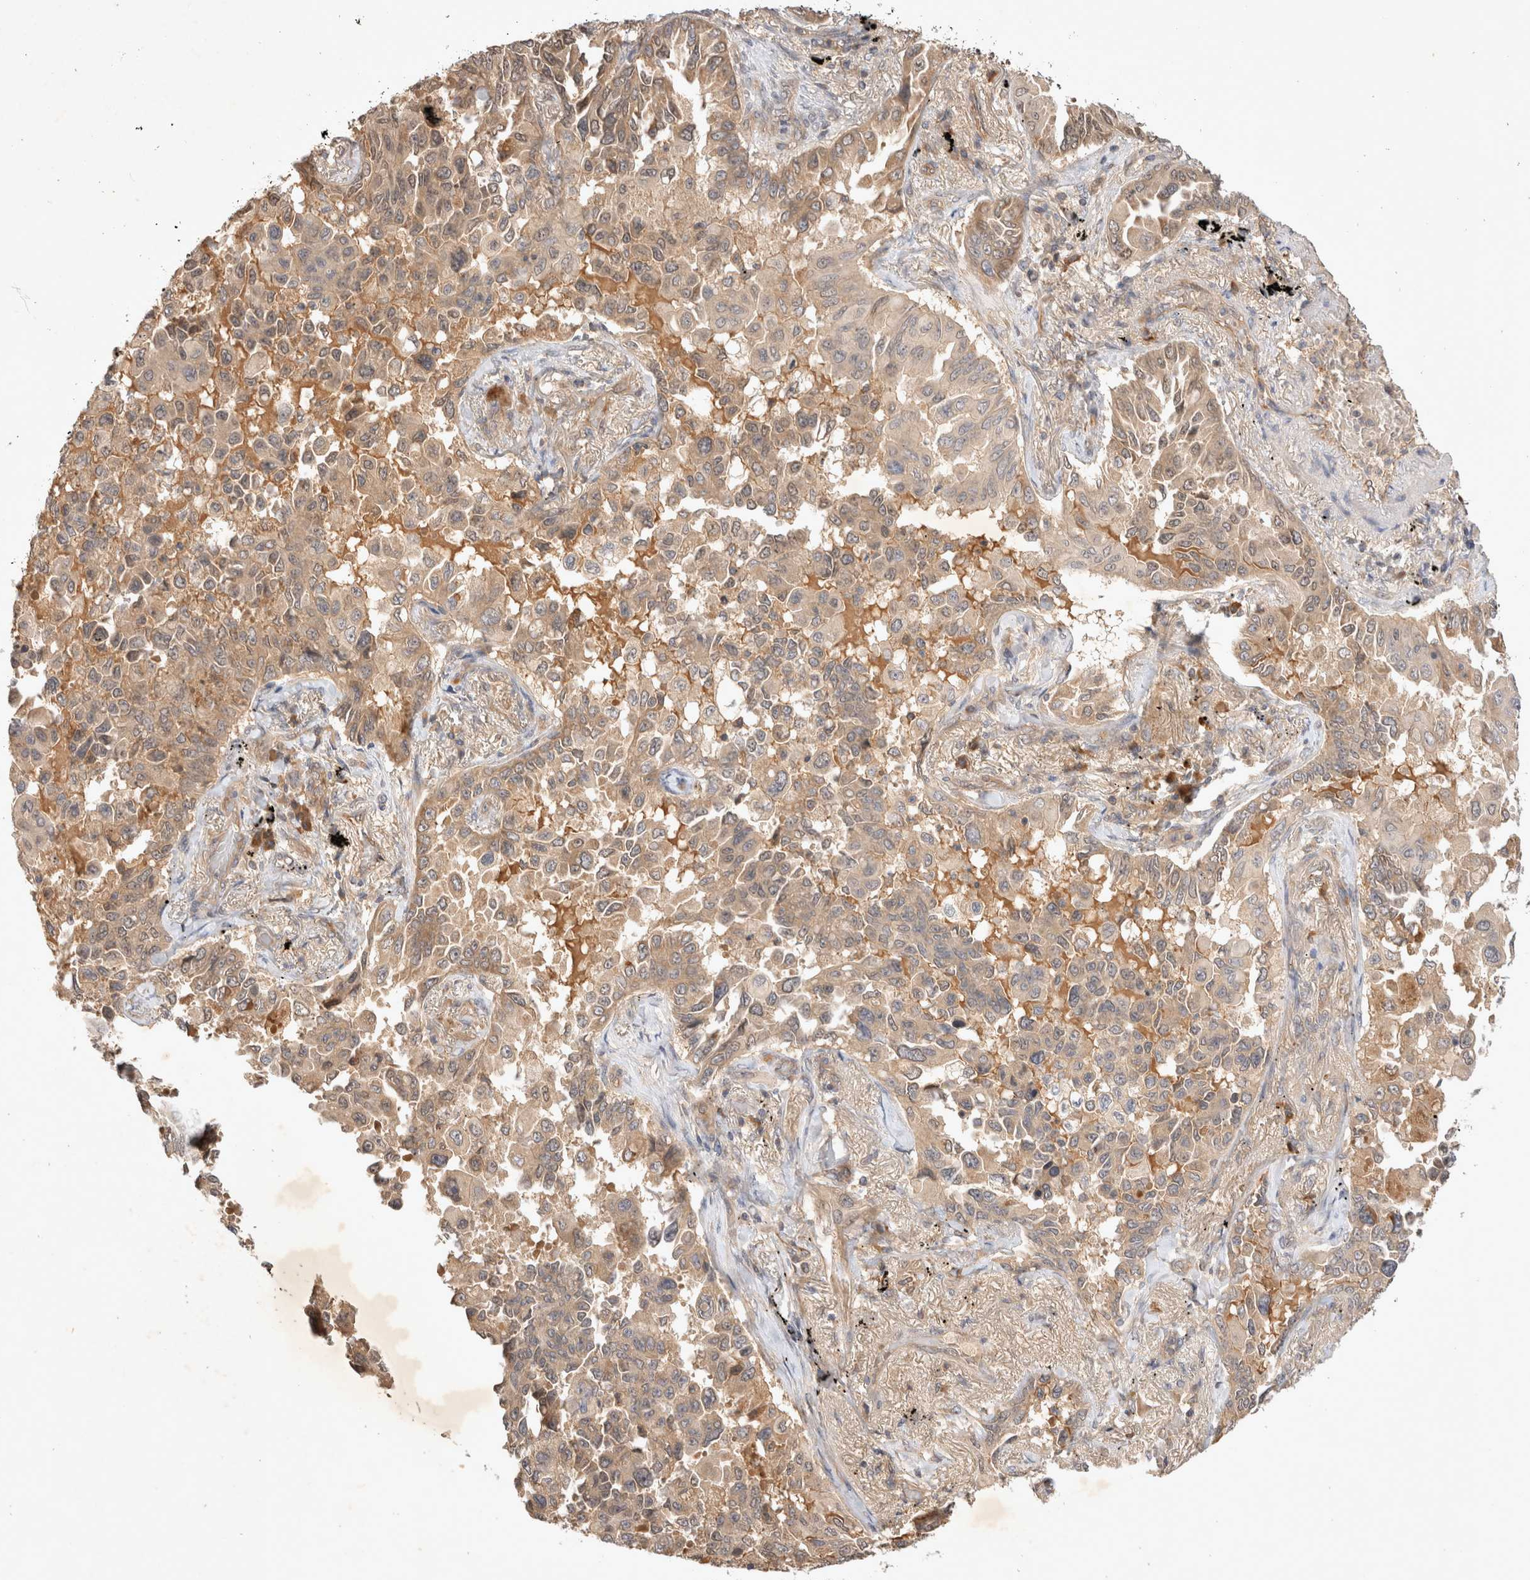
{"staining": {"intensity": "weak", "quantity": ">75%", "location": "cytoplasmic/membranous"}, "tissue": "lung cancer", "cell_type": "Tumor cells", "image_type": "cancer", "snomed": [{"axis": "morphology", "description": "Adenocarcinoma, NOS"}, {"axis": "topography", "description": "Lung"}], "caption": "Tumor cells display low levels of weak cytoplasmic/membranous positivity in about >75% of cells in lung cancer (adenocarcinoma).", "gene": "YES1", "patient": {"sex": "female", "age": 67}}